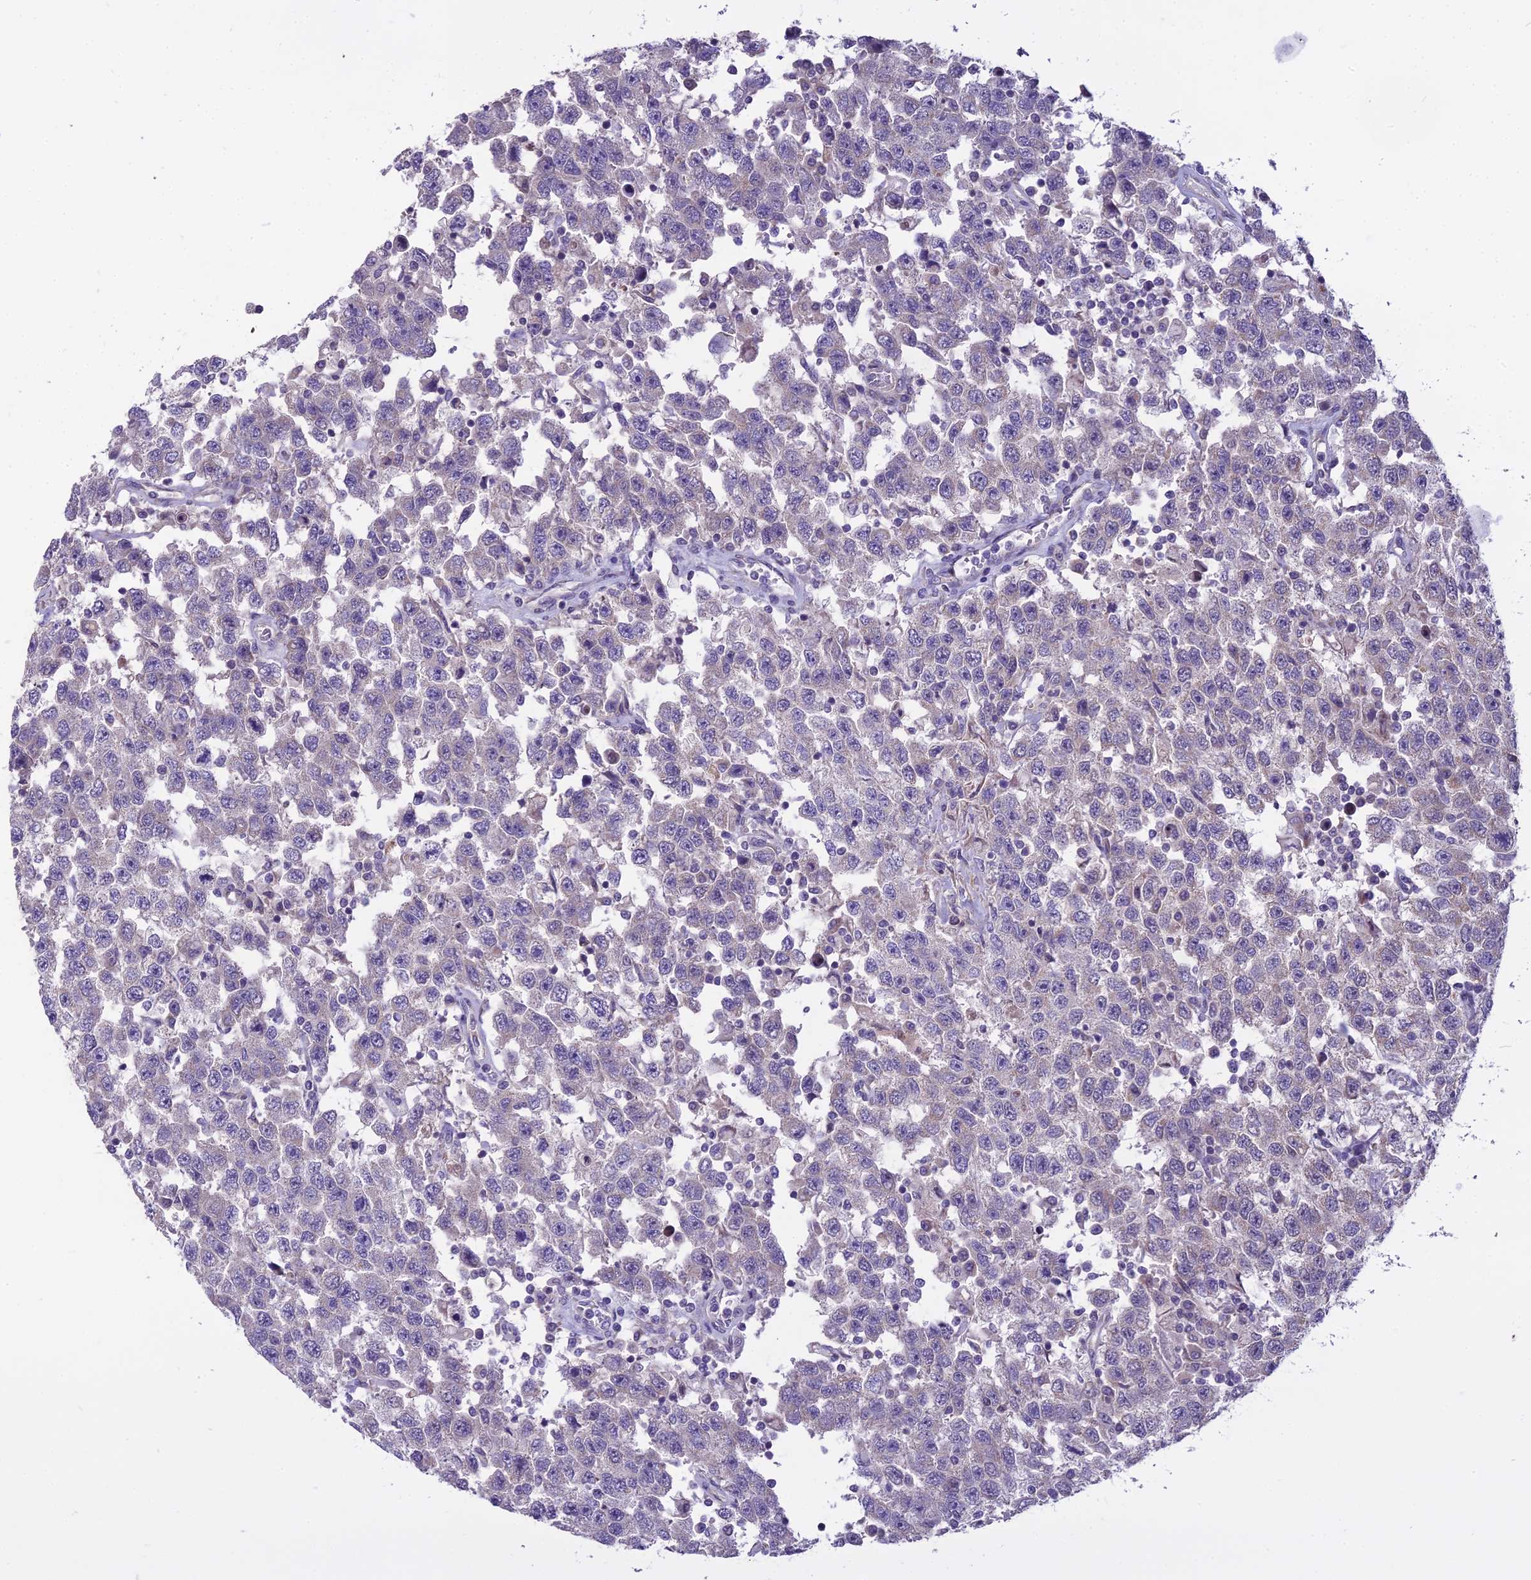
{"staining": {"intensity": "negative", "quantity": "none", "location": "none"}, "tissue": "testis cancer", "cell_type": "Tumor cells", "image_type": "cancer", "snomed": [{"axis": "morphology", "description": "Seminoma, NOS"}, {"axis": "topography", "description": "Testis"}], "caption": "A high-resolution histopathology image shows IHC staining of testis cancer, which exhibits no significant positivity in tumor cells.", "gene": "DUS2", "patient": {"sex": "male", "age": 41}}